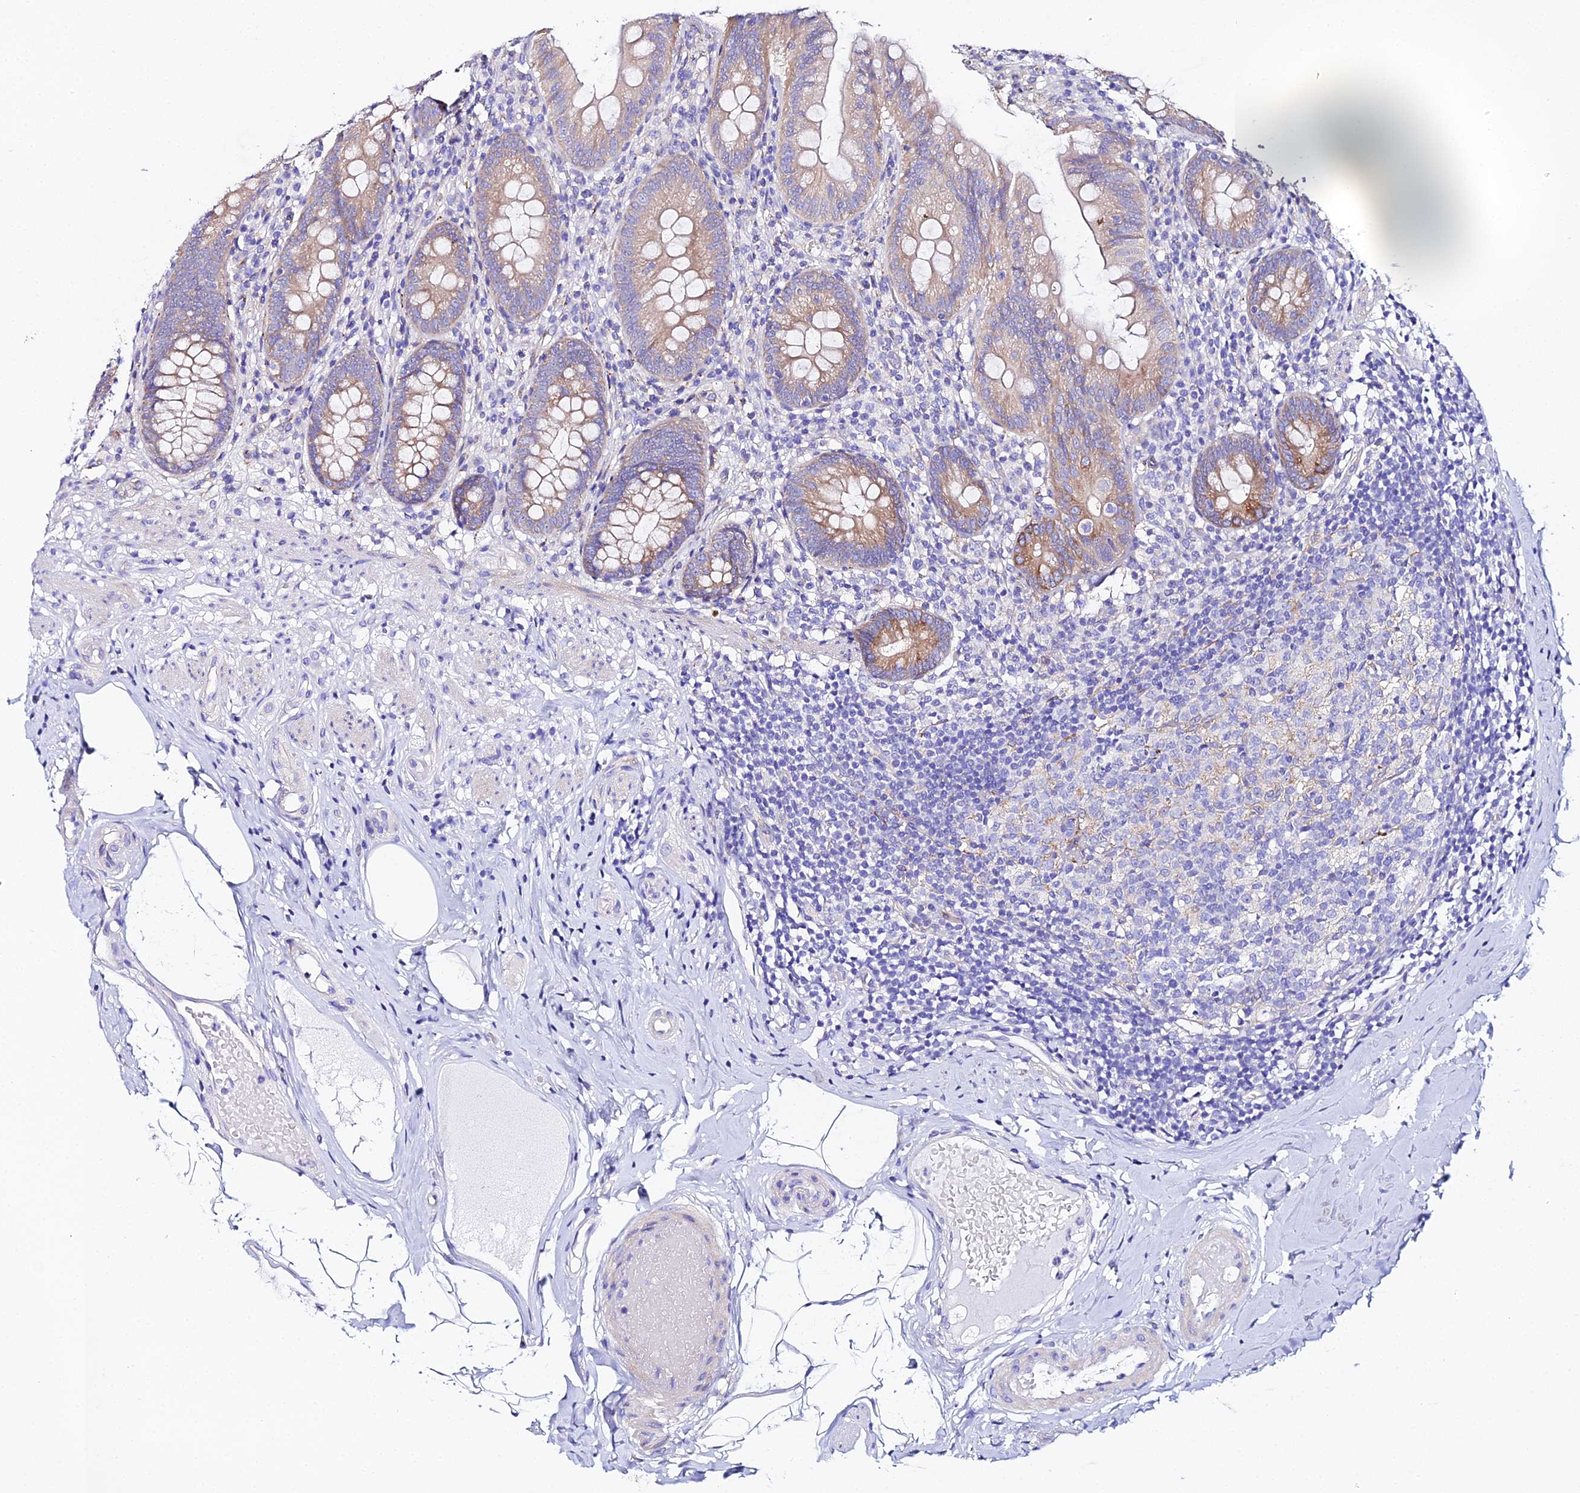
{"staining": {"intensity": "moderate", "quantity": "25%-75%", "location": "cytoplasmic/membranous"}, "tissue": "appendix", "cell_type": "Glandular cells", "image_type": "normal", "snomed": [{"axis": "morphology", "description": "Normal tissue, NOS"}, {"axis": "topography", "description": "Appendix"}], "caption": "Appendix stained with DAB immunohistochemistry displays medium levels of moderate cytoplasmic/membranous positivity in approximately 25%-75% of glandular cells. (DAB (3,3'-diaminobenzidine) IHC, brown staining for protein, blue staining for nuclei).", "gene": "CFAP45", "patient": {"sex": "male", "age": 55}}